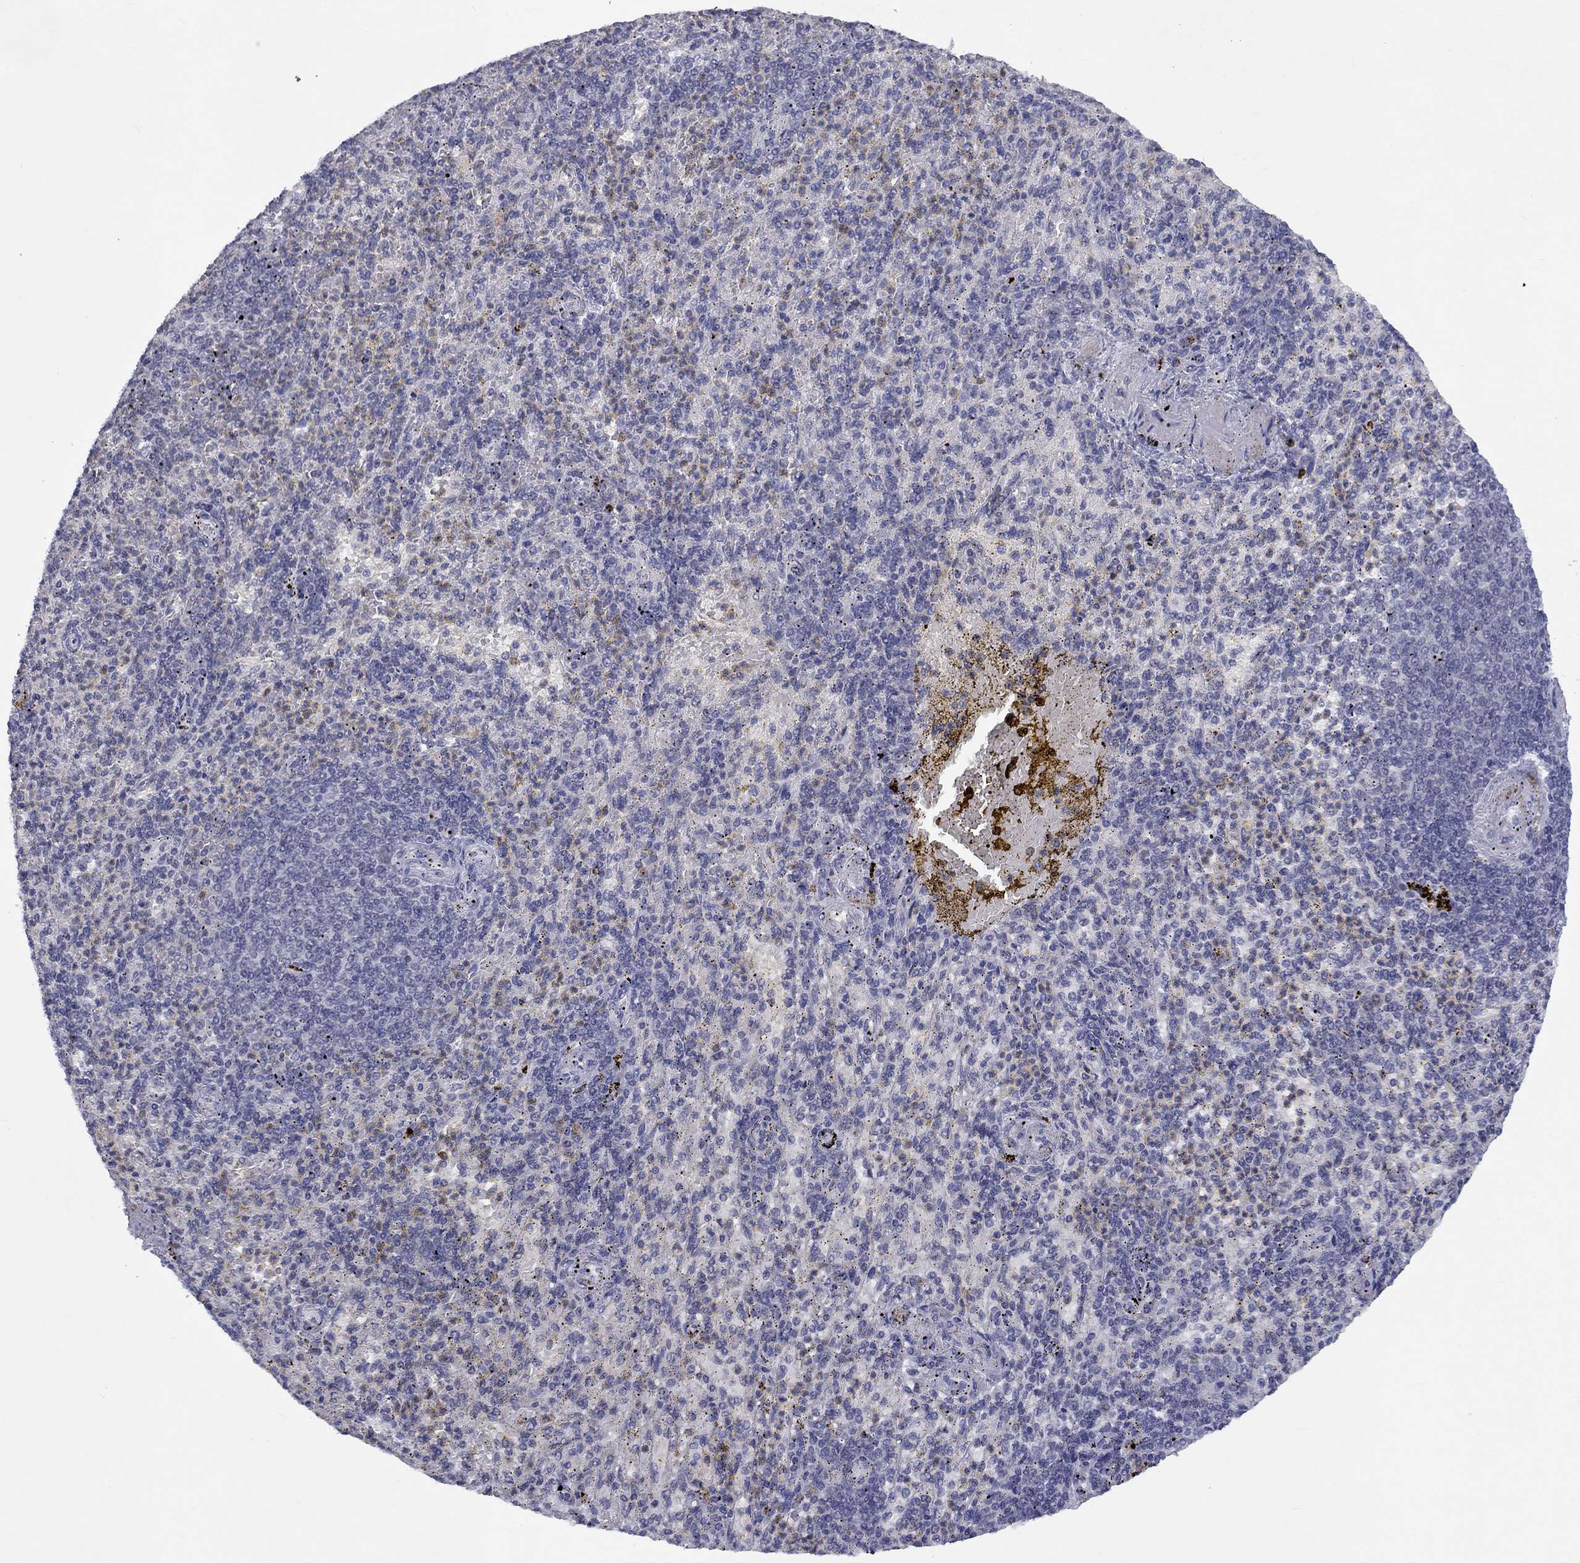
{"staining": {"intensity": "negative", "quantity": "none", "location": "none"}, "tissue": "spleen", "cell_type": "Cells in red pulp", "image_type": "normal", "snomed": [{"axis": "morphology", "description": "Normal tissue, NOS"}, {"axis": "topography", "description": "Spleen"}], "caption": "DAB immunohistochemical staining of unremarkable human spleen reveals no significant positivity in cells in red pulp. The staining is performed using DAB brown chromogen with nuclei counter-stained in using hematoxylin.", "gene": "CACNA1A", "patient": {"sex": "female", "age": 74}}